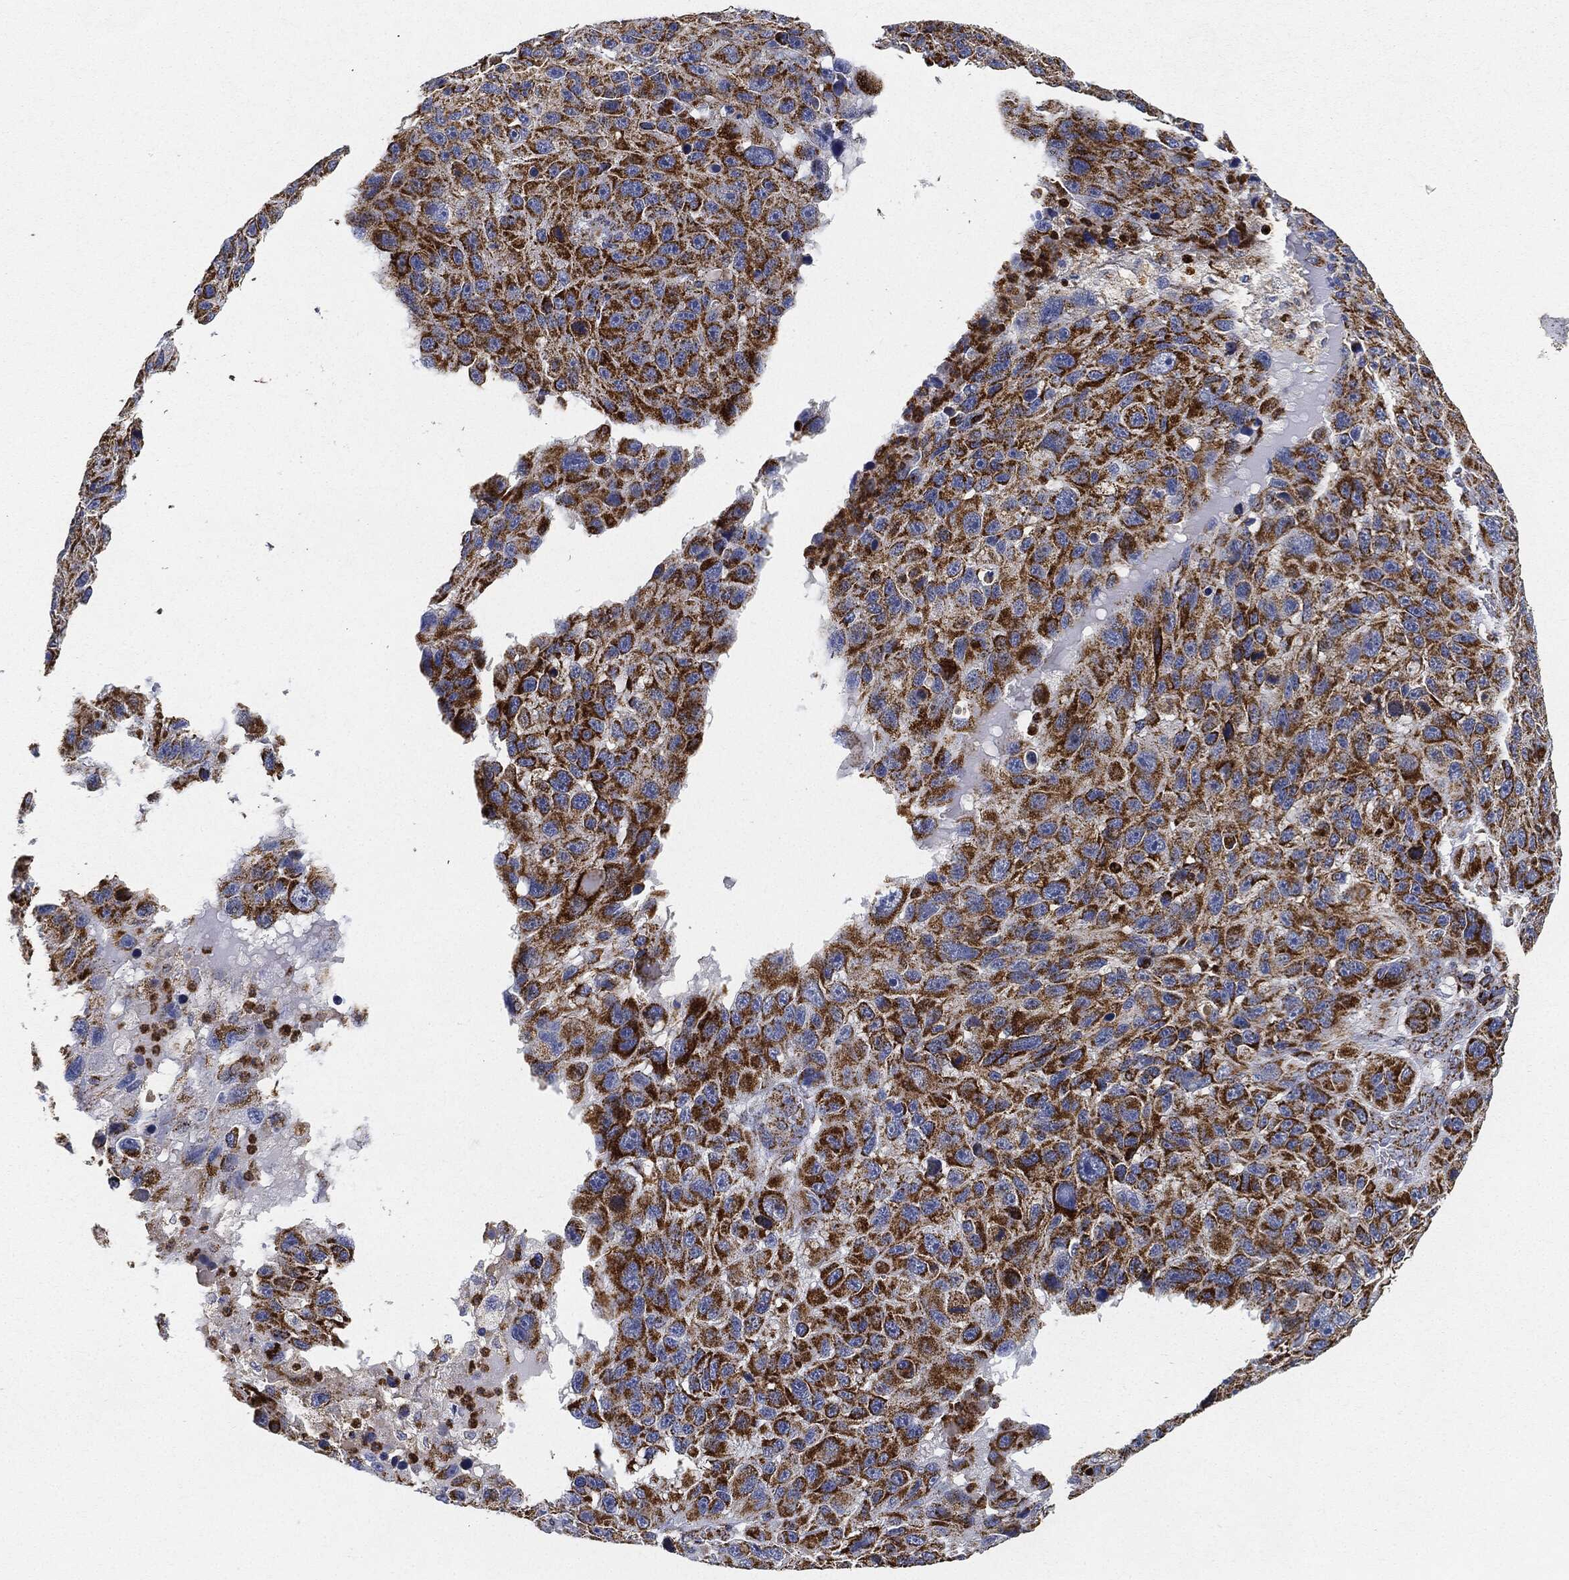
{"staining": {"intensity": "strong", "quantity": ">75%", "location": "cytoplasmic/membranous"}, "tissue": "melanoma", "cell_type": "Tumor cells", "image_type": "cancer", "snomed": [{"axis": "morphology", "description": "Malignant melanoma, NOS"}, {"axis": "topography", "description": "Skin"}], "caption": "Immunohistochemical staining of human melanoma shows strong cytoplasmic/membranous protein positivity in approximately >75% of tumor cells.", "gene": "CAPN15", "patient": {"sex": "male", "age": 53}}